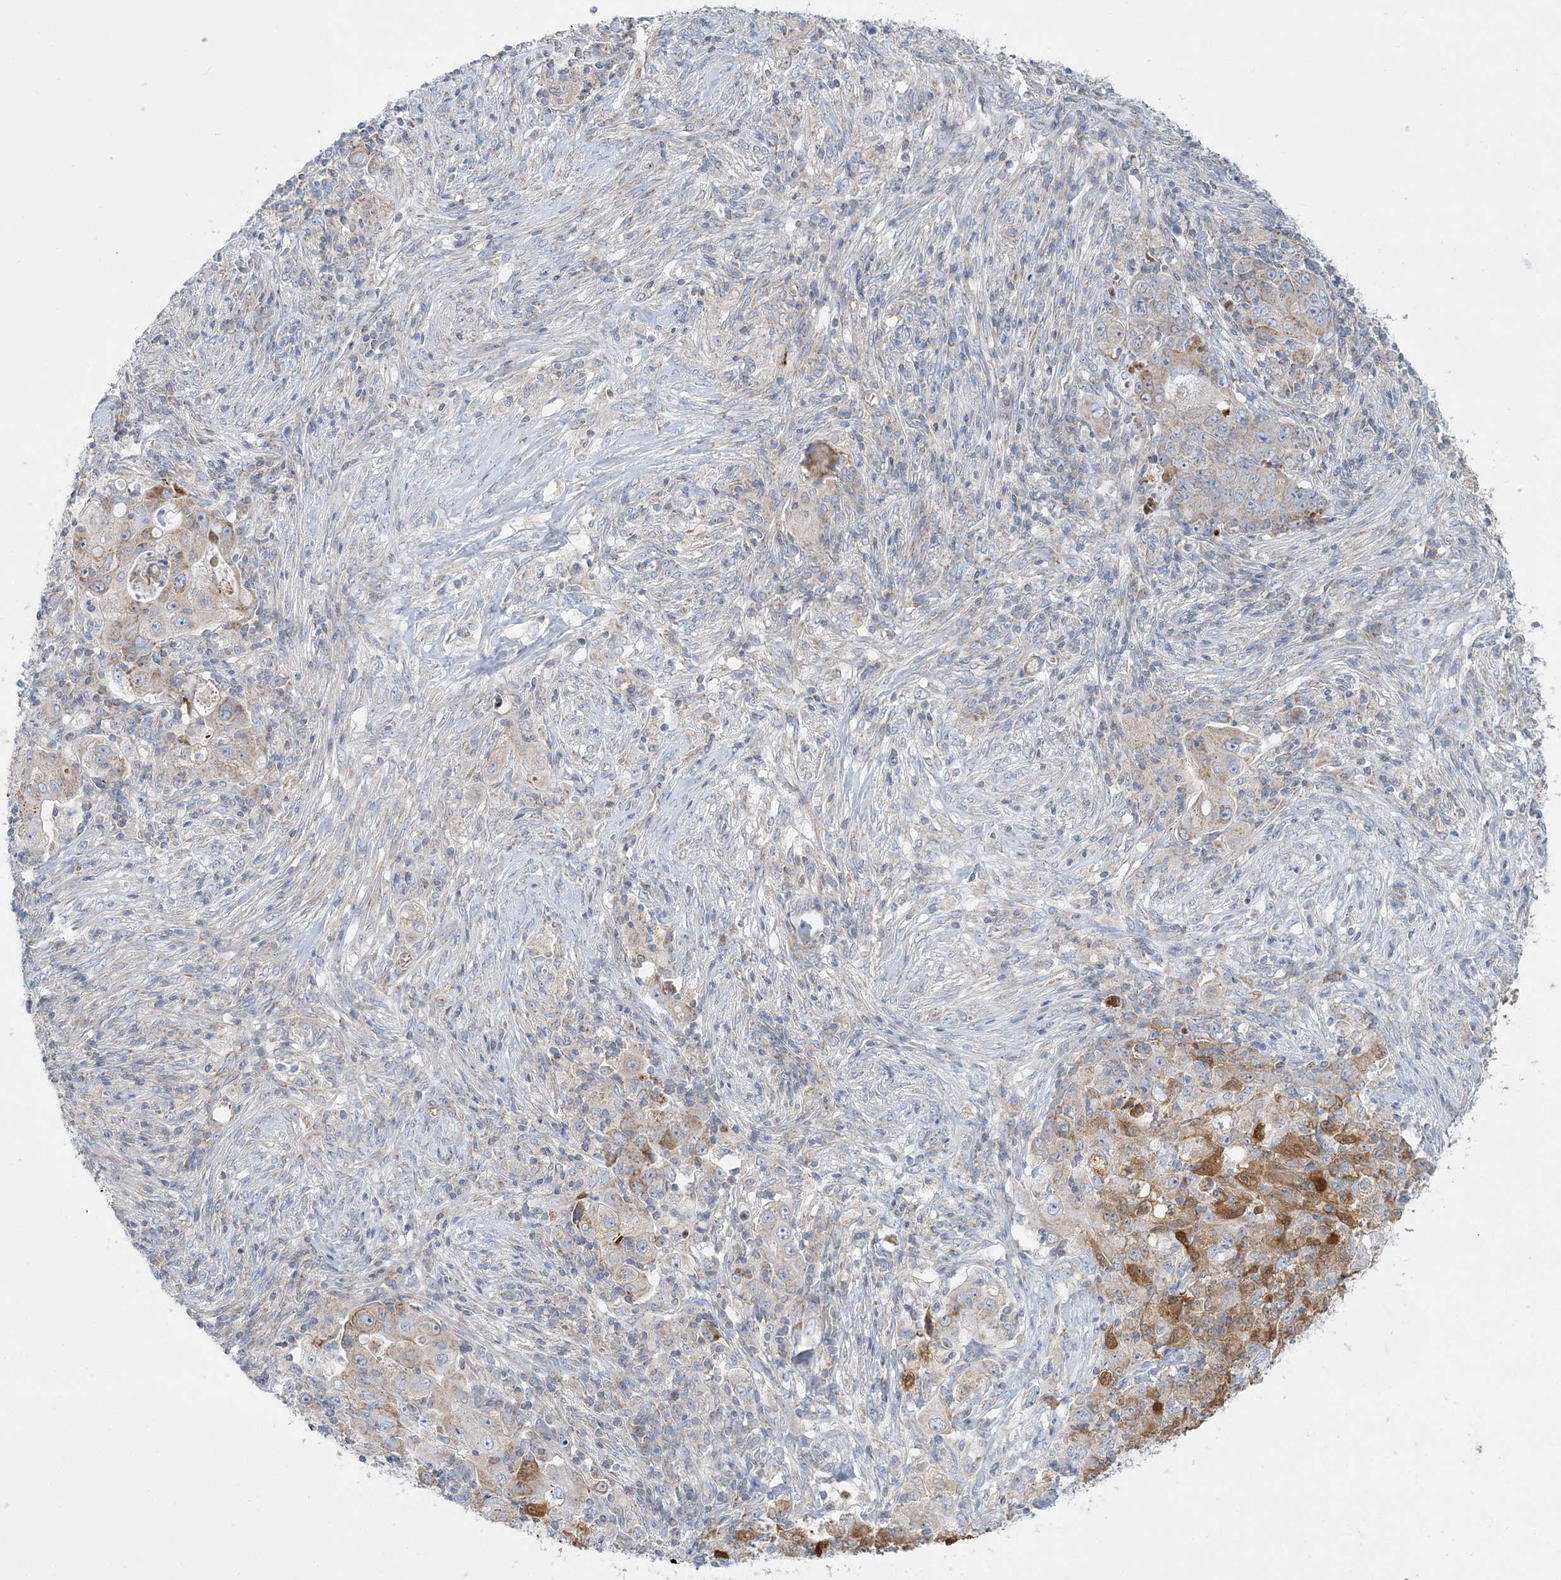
{"staining": {"intensity": "moderate", "quantity": "<25%", "location": "cytoplasmic/membranous"}, "tissue": "ovarian cancer", "cell_type": "Tumor cells", "image_type": "cancer", "snomed": [{"axis": "morphology", "description": "Carcinoma, endometroid"}, {"axis": "topography", "description": "Ovary"}], "caption": "Protein analysis of ovarian endometroid carcinoma tissue shows moderate cytoplasmic/membranous expression in about <25% of tumor cells. (Brightfield microscopy of DAB IHC at high magnification).", "gene": "TBC1D14", "patient": {"sex": "female", "age": 42}}